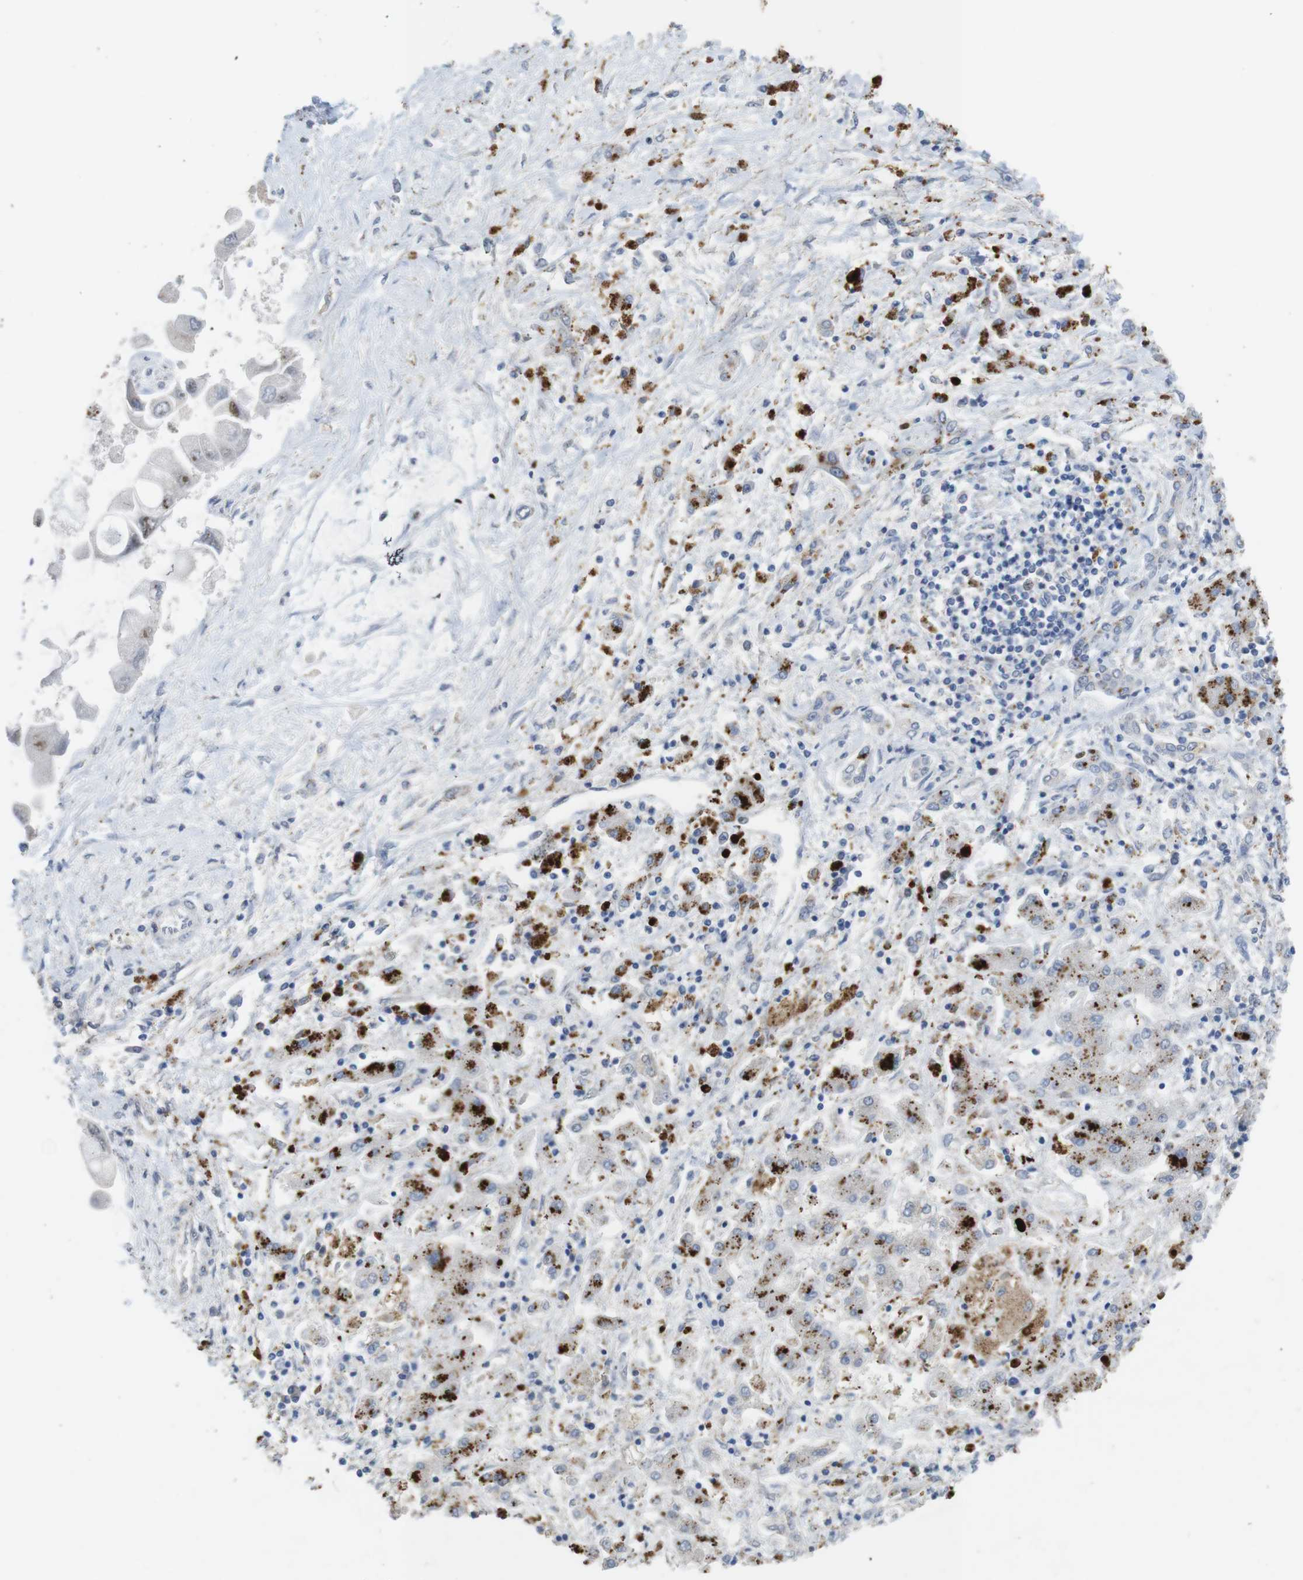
{"staining": {"intensity": "strong", "quantity": "<25%", "location": "nuclear"}, "tissue": "liver cancer", "cell_type": "Tumor cells", "image_type": "cancer", "snomed": [{"axis": "morphology", "description": "Cholangiocarcinoma"}, {"axis": "topography", "description": "Liver"}], "caption": "This photomicrograph displays liver cancer (cholangiocarcinoma) stained with immunohistochemistry to label a protein in brown. The nuclear of tumor cells show strong positivity for the protein. Nuclei are counter-stained blue.", "gene": "KPNA2", "patient": {"sex": "male", "age": 50}}